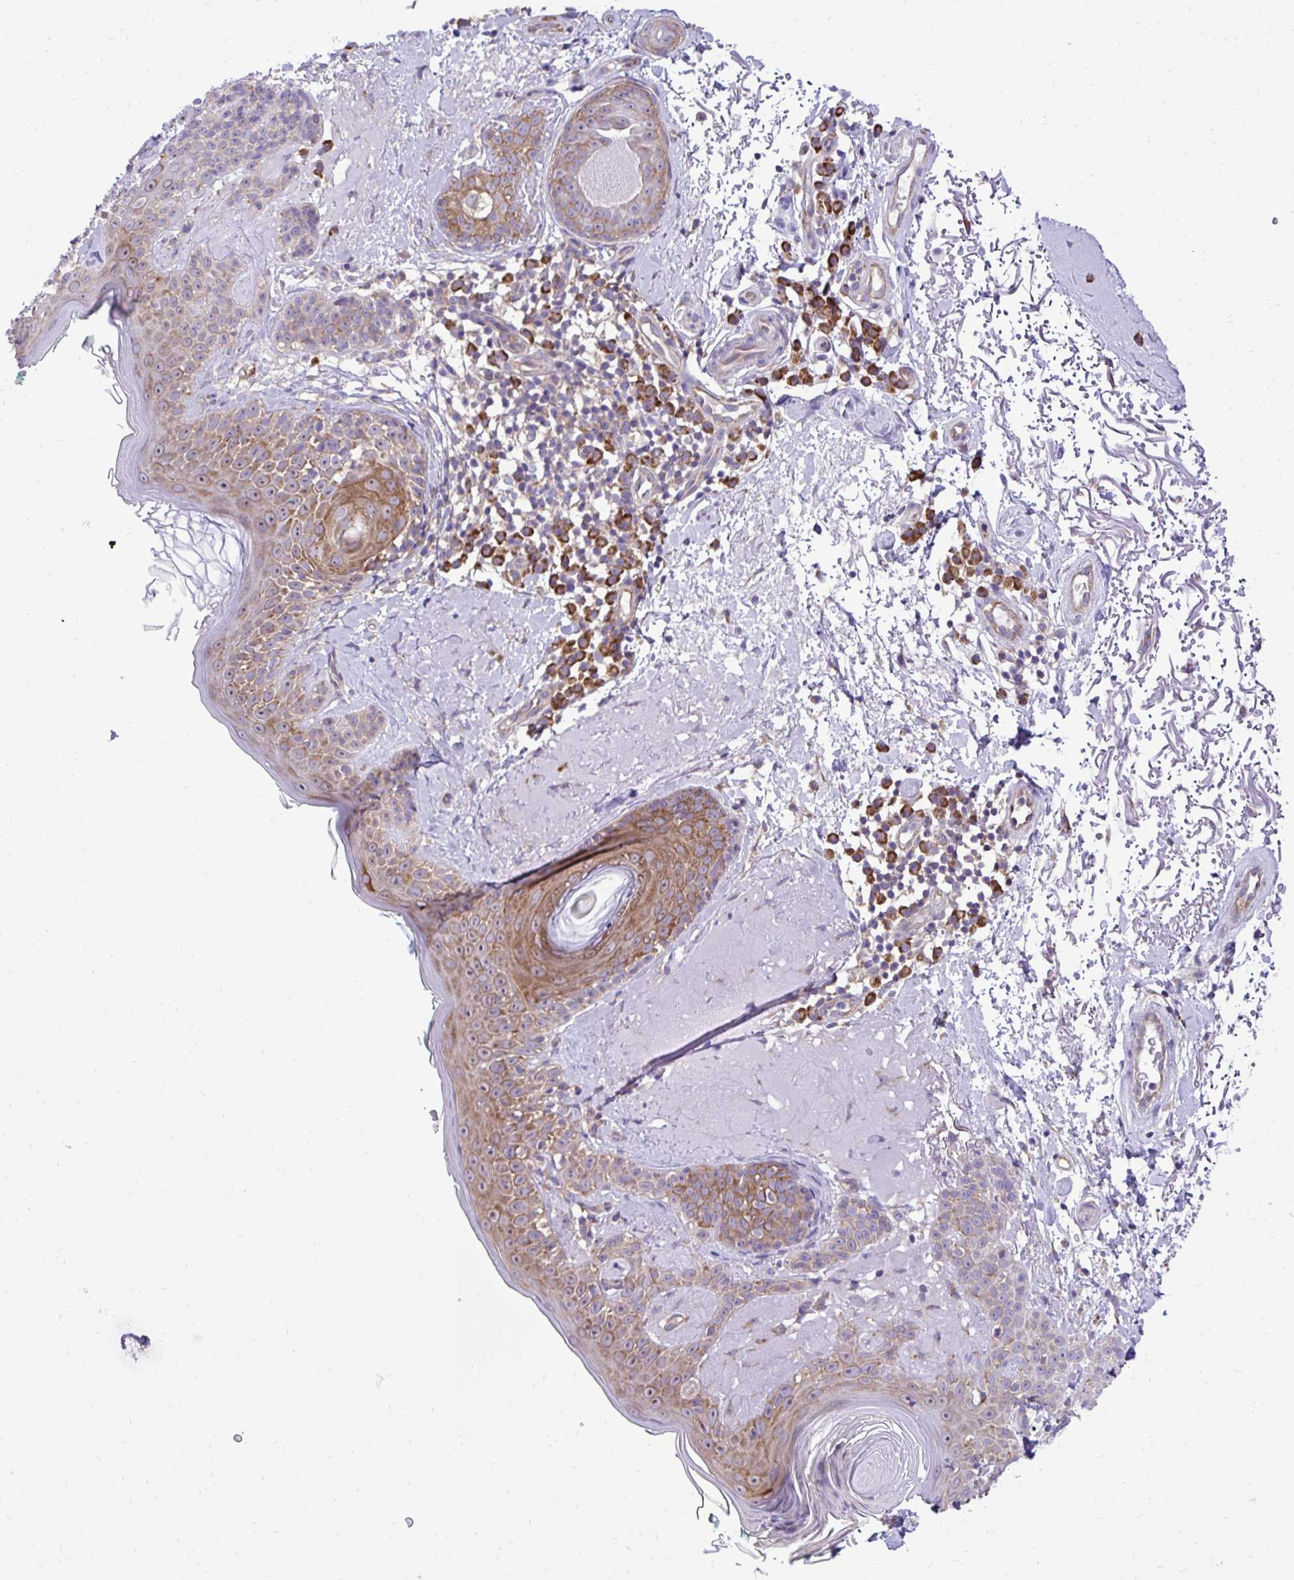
{"staining": {"intensity": "negative", "quantity": "none", "location": "none"}, "tissue": "skin", "cell_type": "Fibroblasts", "image_type": "normal", "snomed": [{"axis": "morphology", "description": "Normal tissue, NOS"}, {"axis": "topography", "description": "Skin"}], "caption": "Immunohistochemistry (IHC) photomicrograph of unremarkable skin stained for a protein (brown), which shows no expression in fibroblasts. (Brightfield microscopy of DAB (3,3'-diaminobenzidine) immunohistochemistry at high magnification).", "gene": "RPL7", "patient": {"sex": "male", "age": 73}}